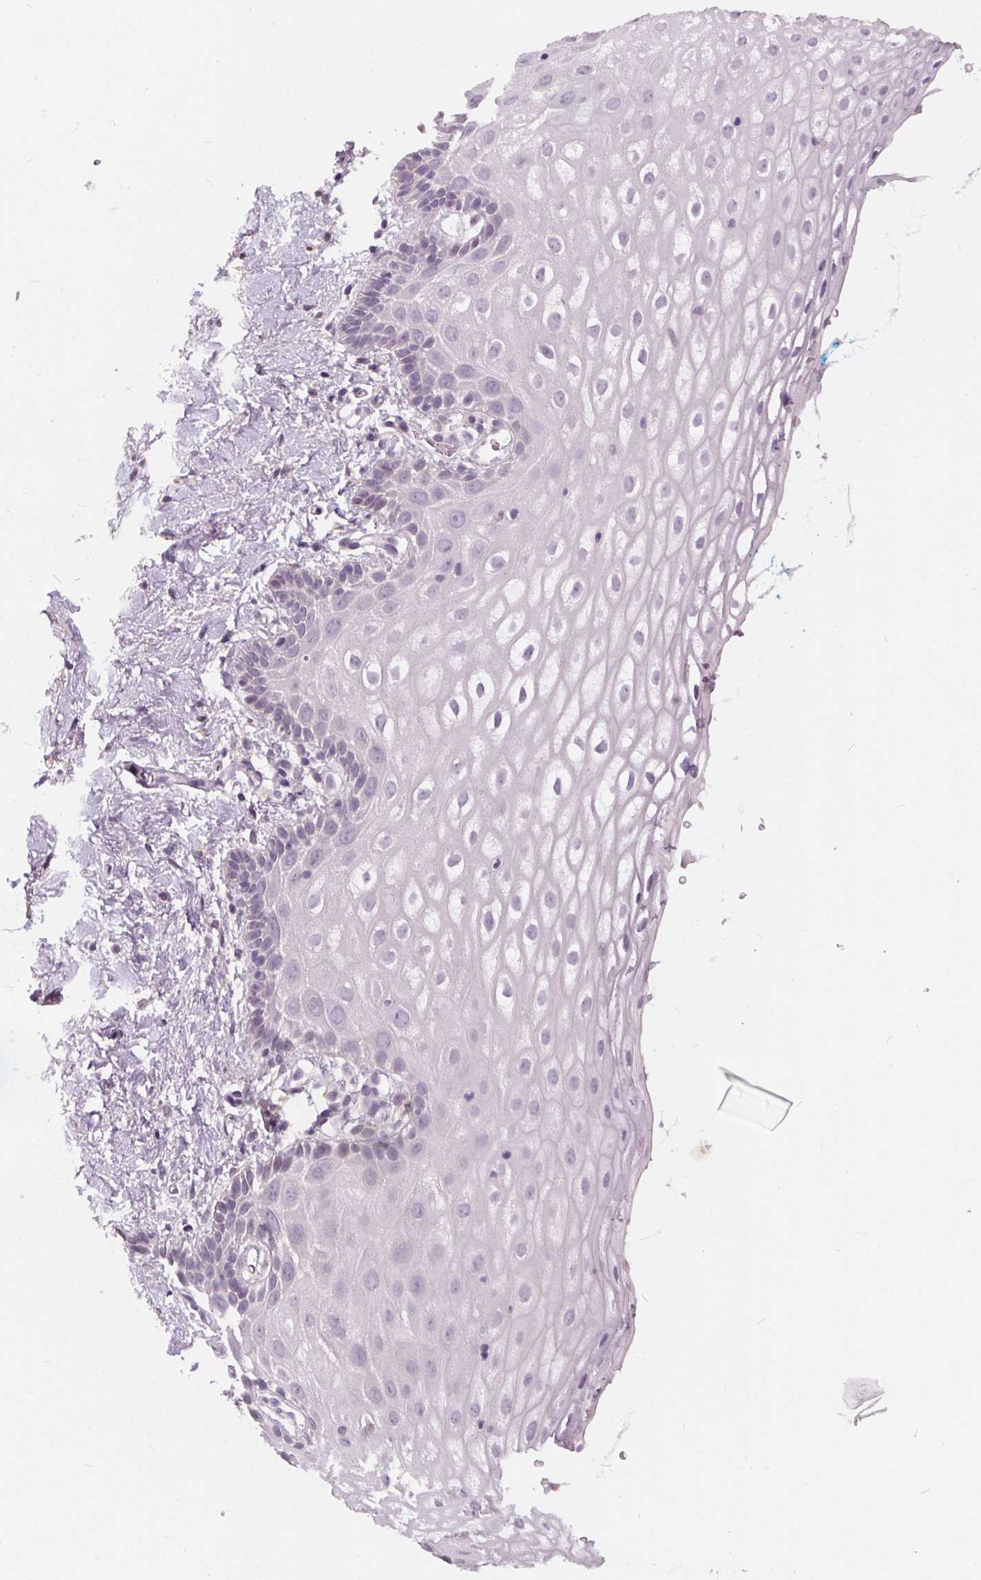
{"staining": {"intensity": "negative", "quantity": "none", "location": "none"}, "tissue": "vagina", "cell_type": "Squamous epithelial cells", "image_type": "normal", "snomed": [{"axis": "morphology", "description": "Normal tissue, NOS"}, {"axis": "morphology", "description": "Adenocarcinoma, NOS"}, {"axis": "topography", "description": "Rectum"}, {"axis": "topography", "description": "Vagina"}, {"axis": "topography", "description": "Peripheral nerve tissue"}], "caption": "There is no significant expression in squamous epithelial cells of vagina. (Stains: DAB IHC with hematoxylin counter stain, Microscopy: brightfield microscopy at high magnification).", "gene": "HAAO", "patient": {"sex": "female", "age": 71}}